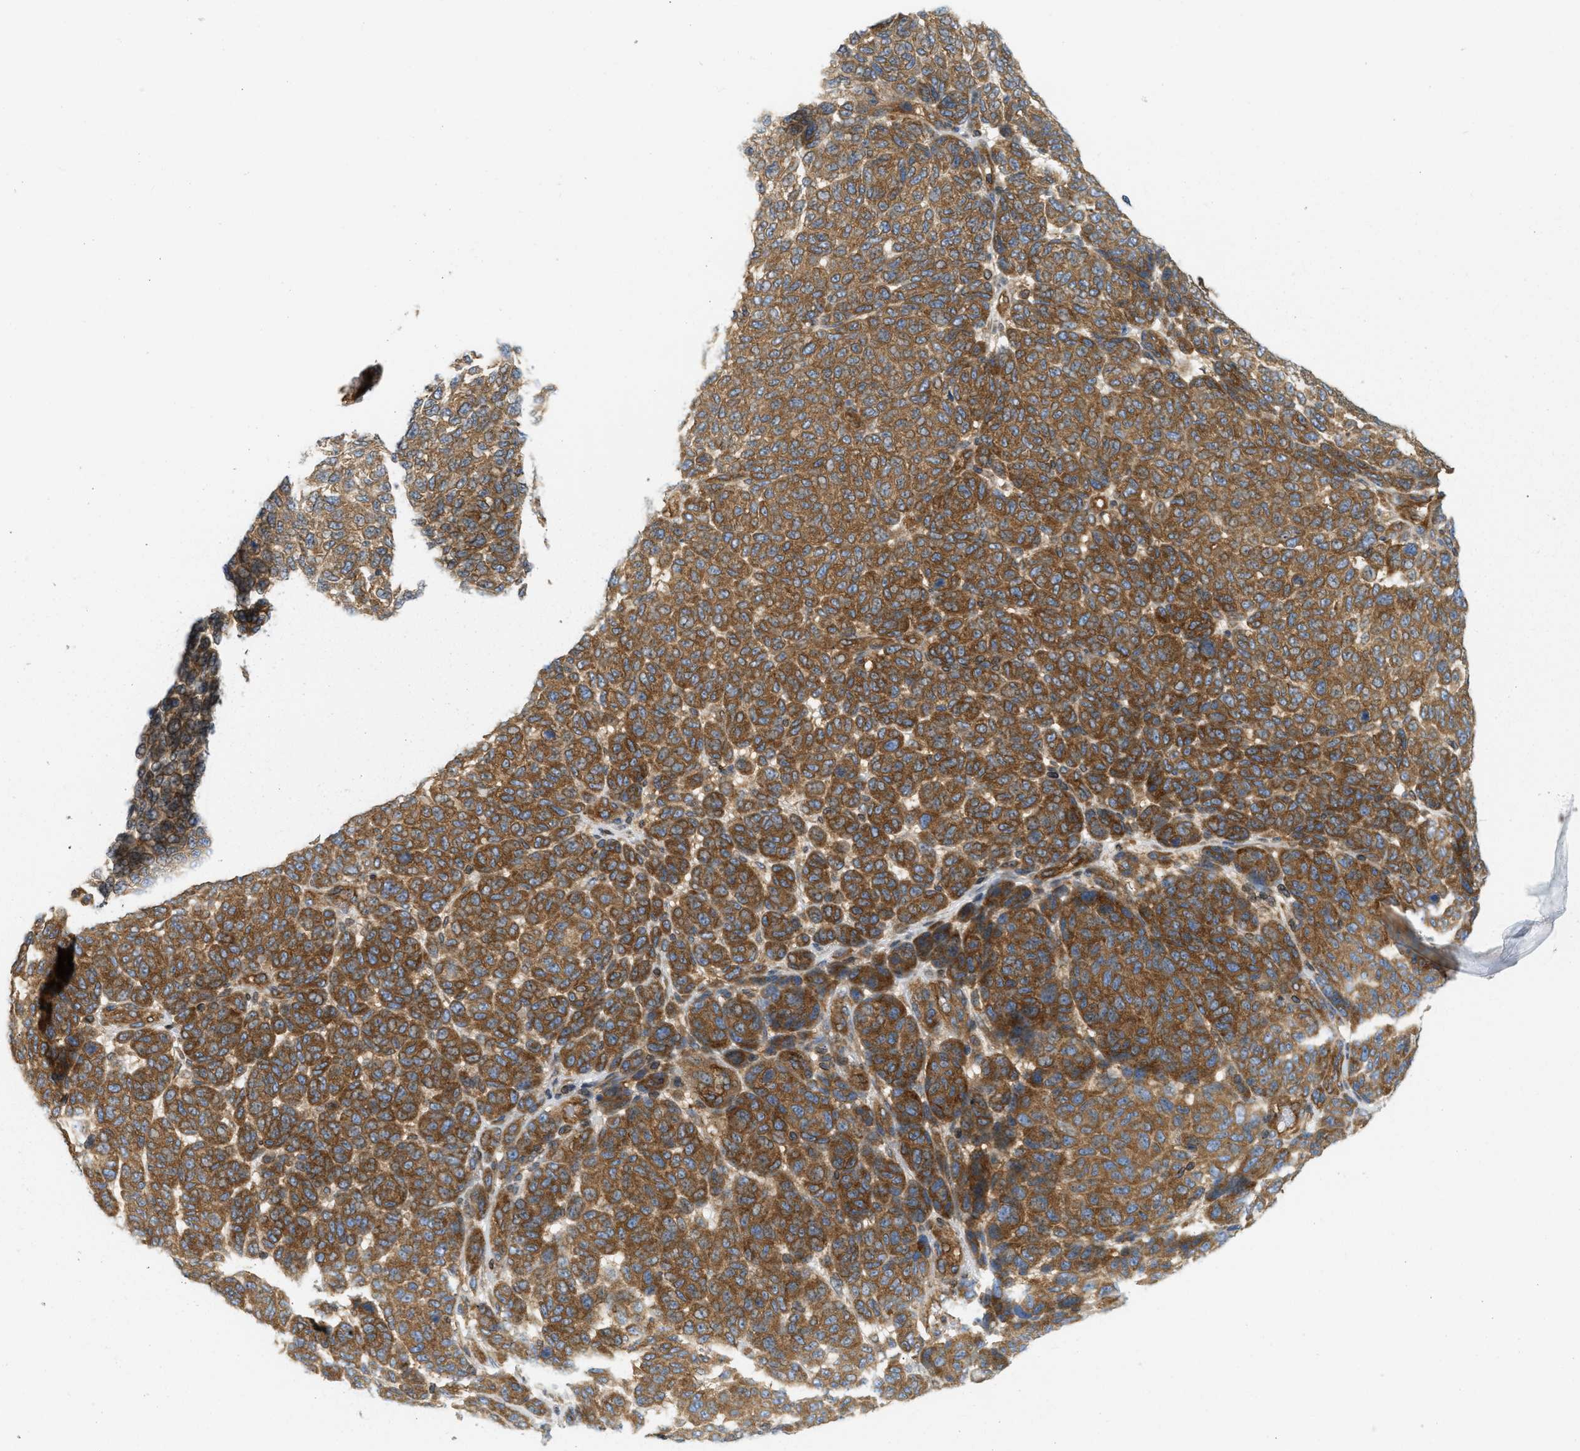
{"staining": {"intensity": "strong", "quantity": ">75%", "location": "cytoplasmic/membranous"}, "tissue": "melanoma", "cell_type": "Tumor cells", "image_type": "cancer", "snomed": [{"axis": "morphology", "description": "Malignant melanoma, NOS"}, {"axis": "topography", "description": "Skin"}], "caption": "Brown immunohistochemical staining in human malignant melanoma displays strong cytoplasmic/membranous staining in about >75% of tumor cells.", "gene": "STRN", "patient": {"sex": "male", "age": 59}}